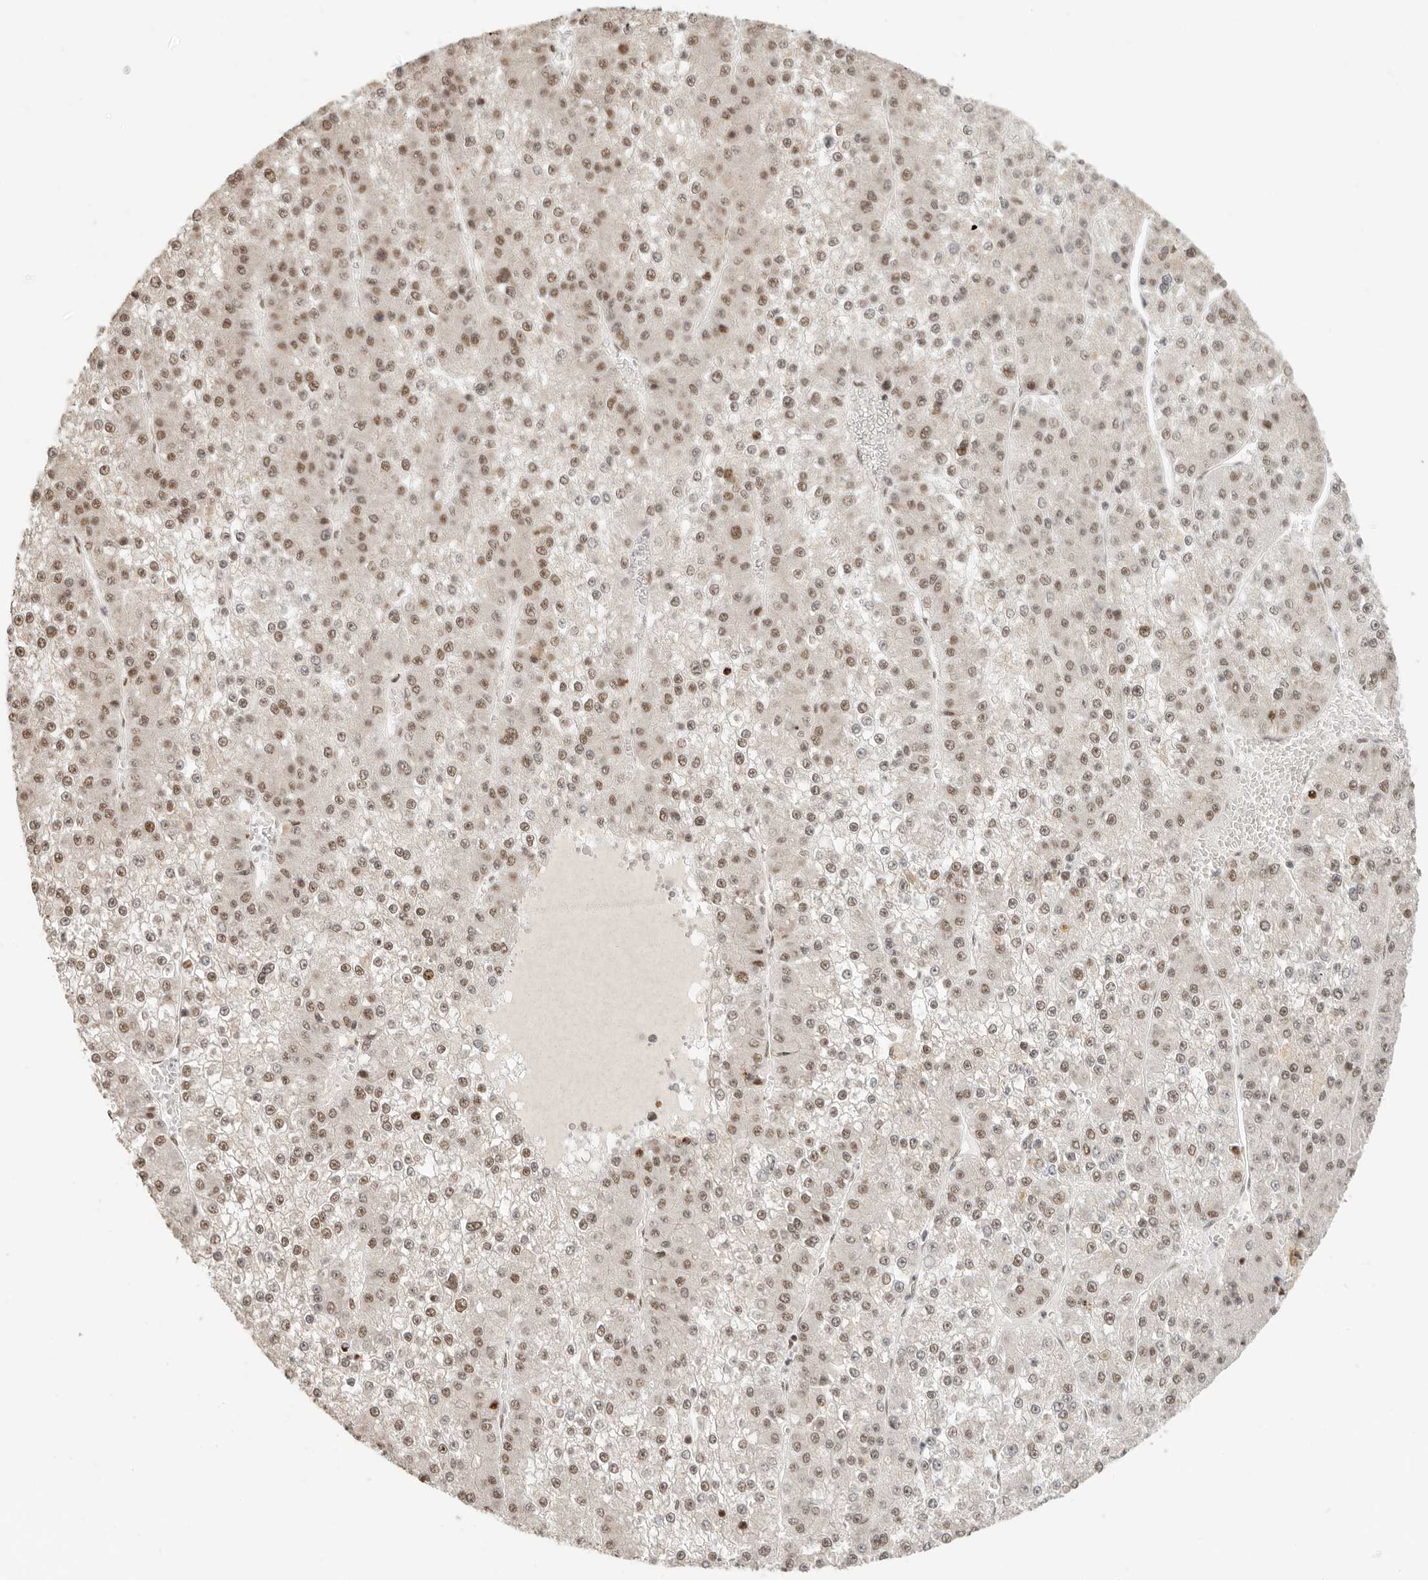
{"staining": {"intensity": "moderate", "quantity": ">75%", "location": "nuclear"}, "tissue": "liver cancer", "cell_type": "Tumor cells", "image_type": "cancer", "snomed": [{"axis": "morphology", "description": "Carcinoma, Hepatocellular, NOS"}, {"axis": "topography", "description": "Liver"}], "caption": "A high-resolution image shows immunohistochemistry staining of liver cancer (hepatocellular carcinoma), which demonstrates moderate nuclear expression in about >75% of tumor cells.", "gene": "GPBP1L1", "patient": {"sex": "female", "age": 73}}